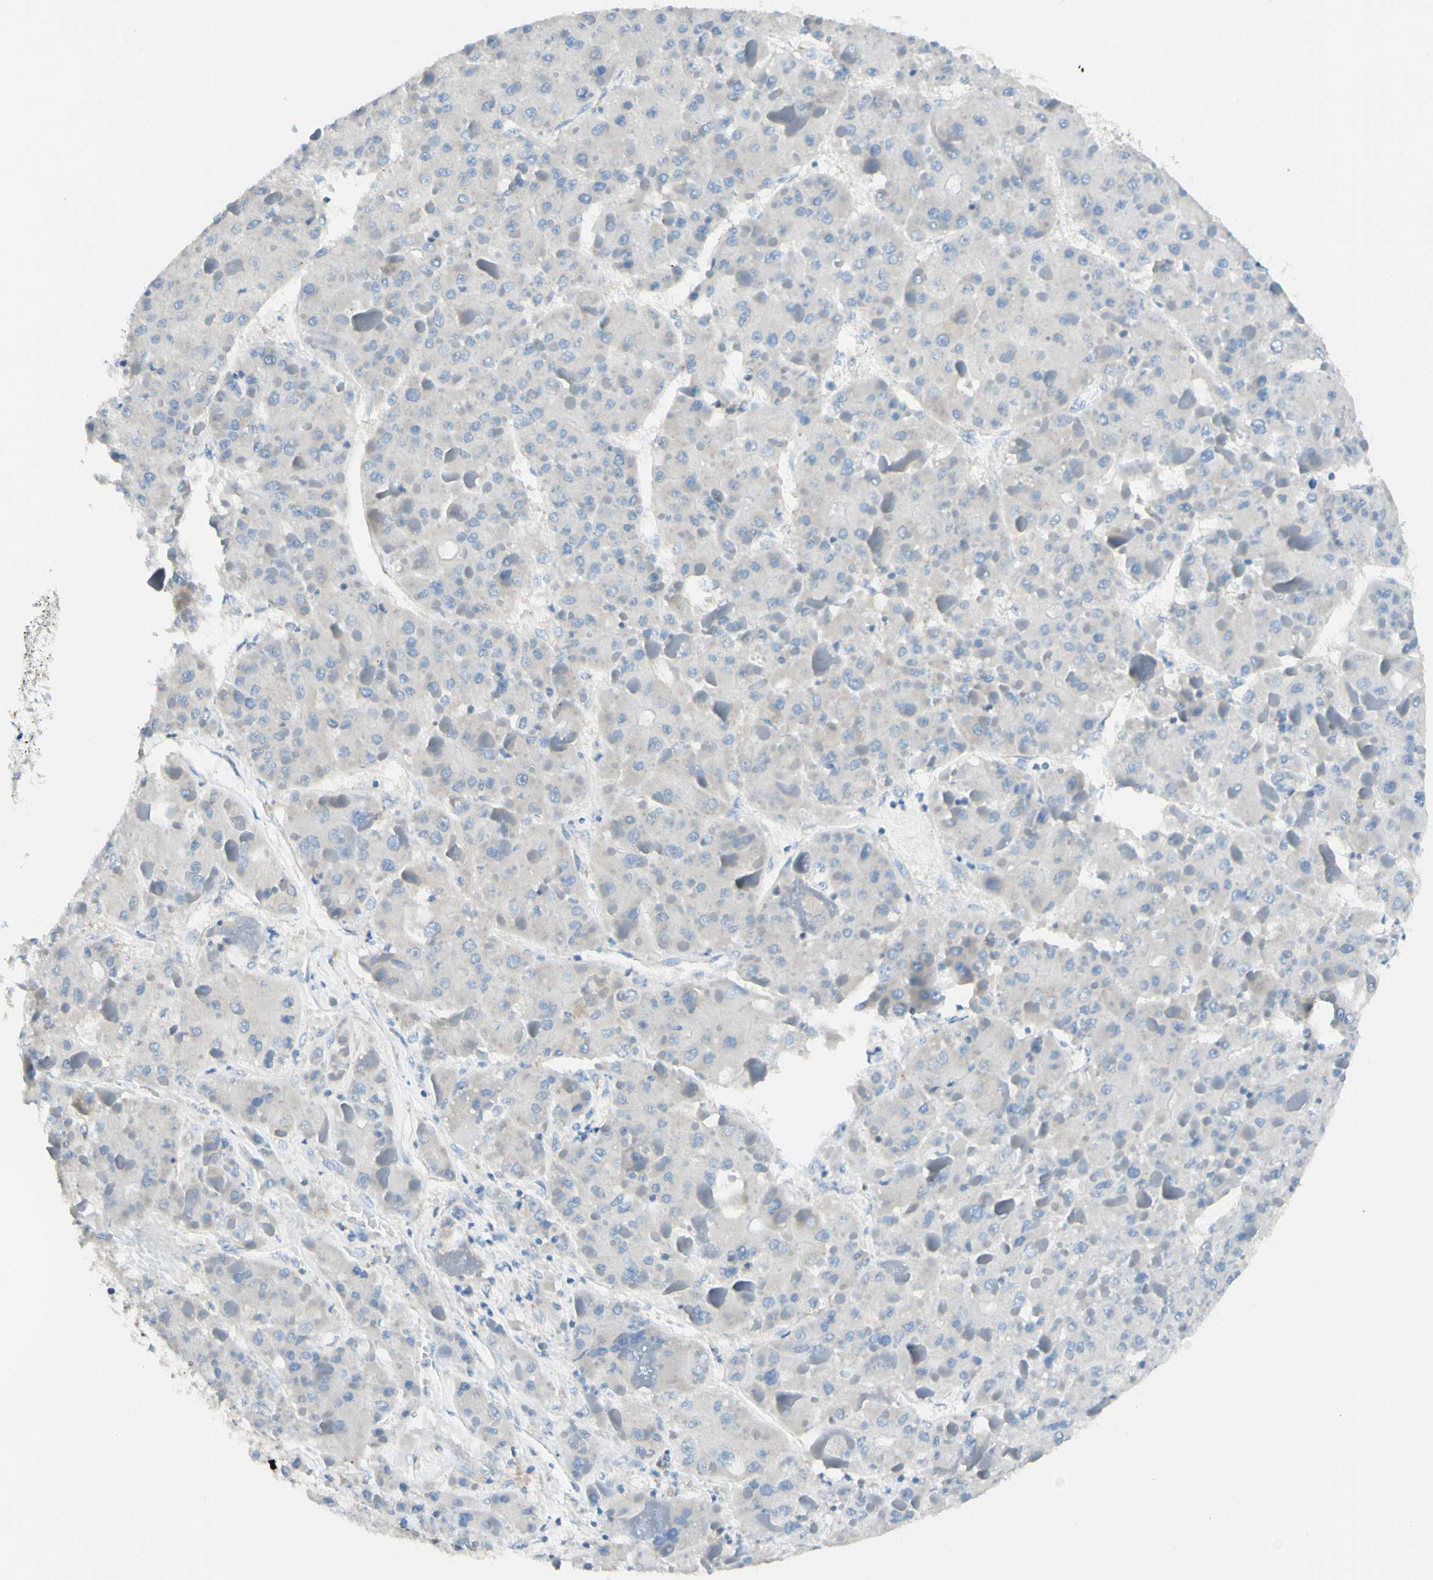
{"staining": {"intensity": "negative", "quantity": "none", "location": "none"}, "tissue": "liver cancer", "cell_type": "Tumor cells", "image_type": "cancer", "snomed": [{"axis": "morphology", "description": "Carcinoma, Hepatocellular, NOS"}, {"axis": "topography", "description": "Liver"}], "caption": "Image shows no protein expression in tumor cells of liver cancer tissue. (Stains: DAB (3,3'-diaminobenzidine) IHC with hematoxylin counter stain, Microscopy: brightfield microscopy at high magnification).", "gene": "ARMC10", "patient": {"sex": "female", "age": 73}}